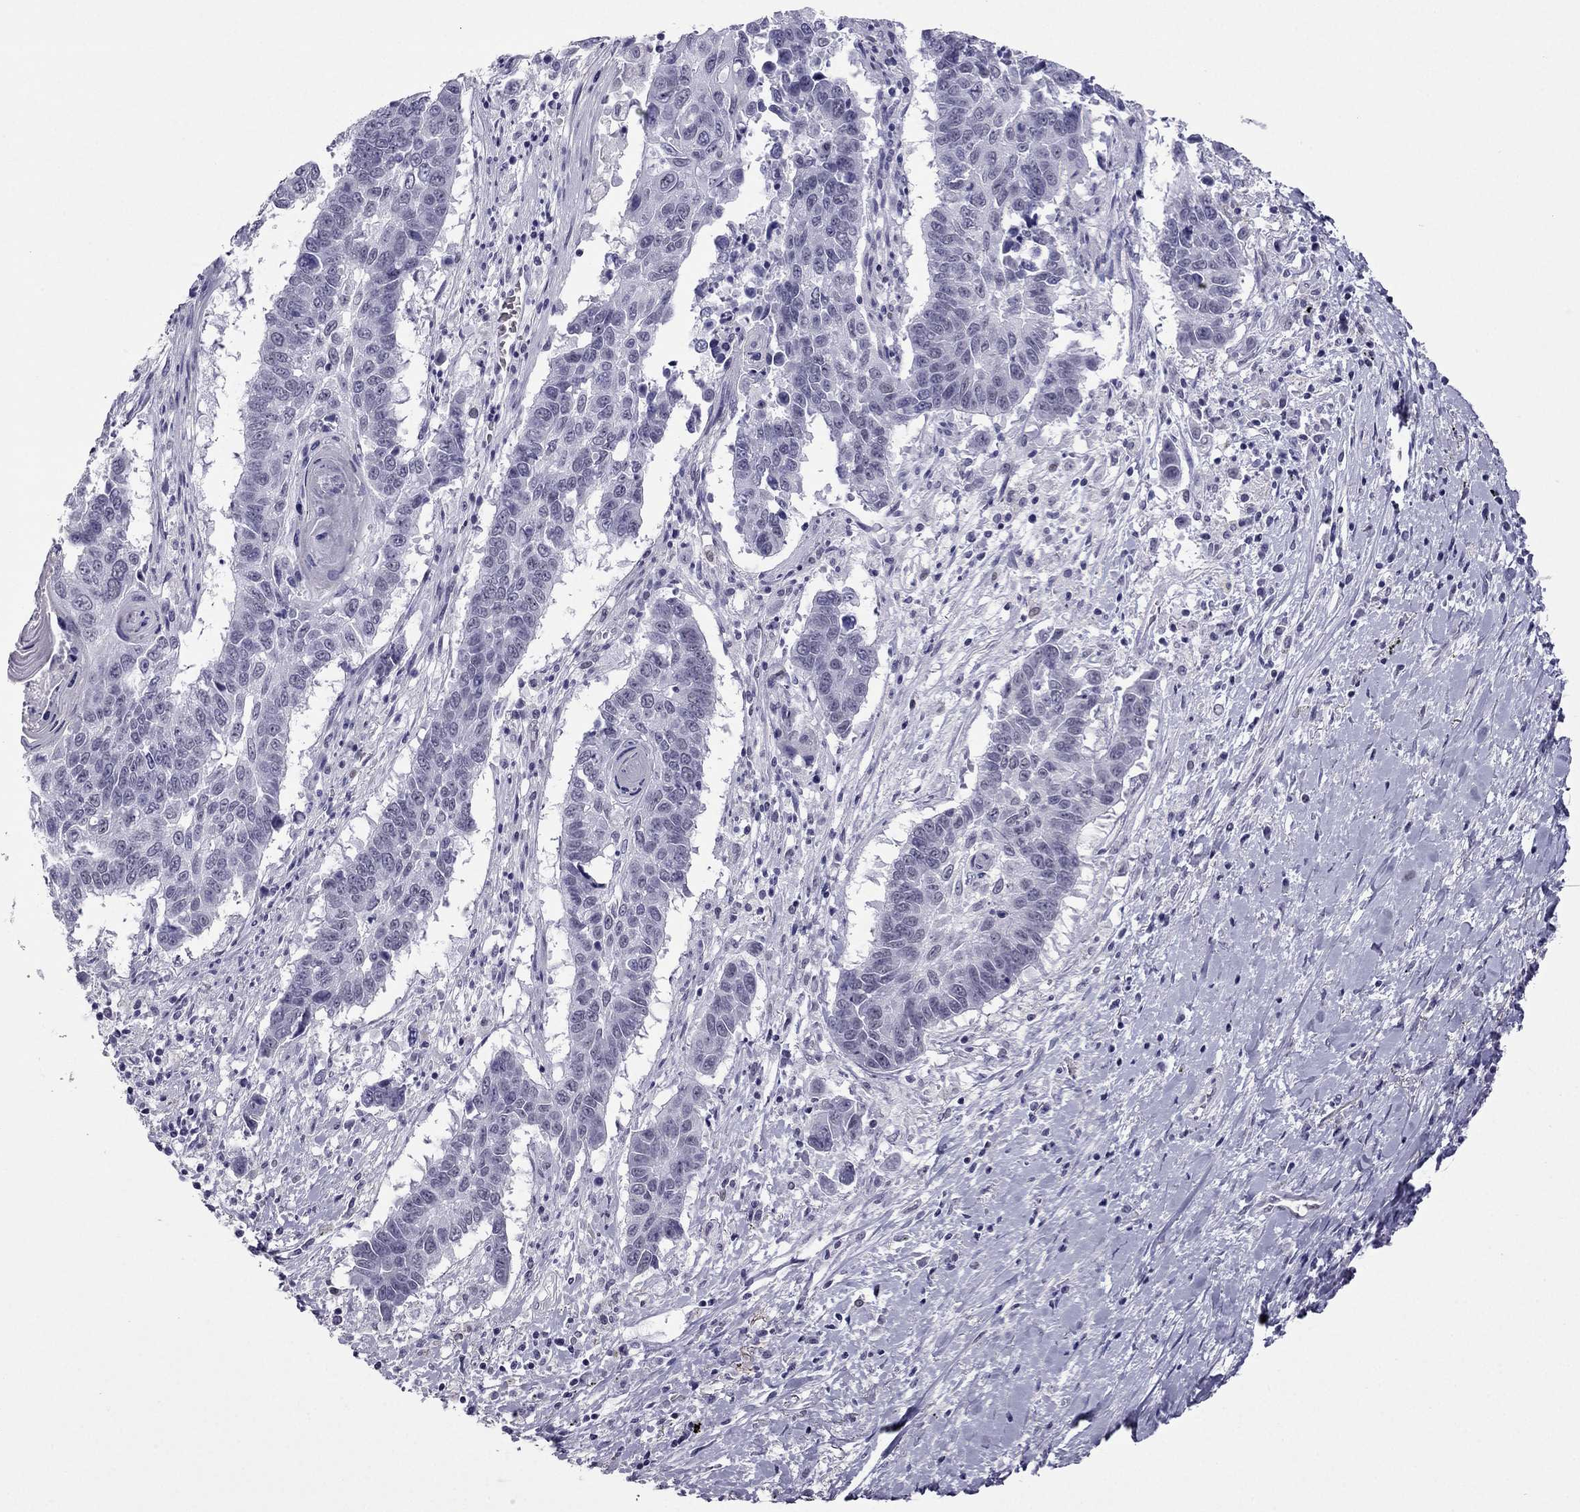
{"staining": {"intensity": "negative", "quantity": "none", "location": "none"}, "tissue": "lung cancer", "cell_type": "Tumor cells", "image_type": "cancer", "snomed": [{"axis": "morphology", "description": "Squamous cell carcinoma, NOS"}, {"axis": "topography", "description": "Lung"}], "caption": "Lung squamous cell carcinoma was stained to show a protein in brown. There is no significant staining in tumor cells.", "gene": "MYLK3", "patient": {"sex": "male", "age": 73}}